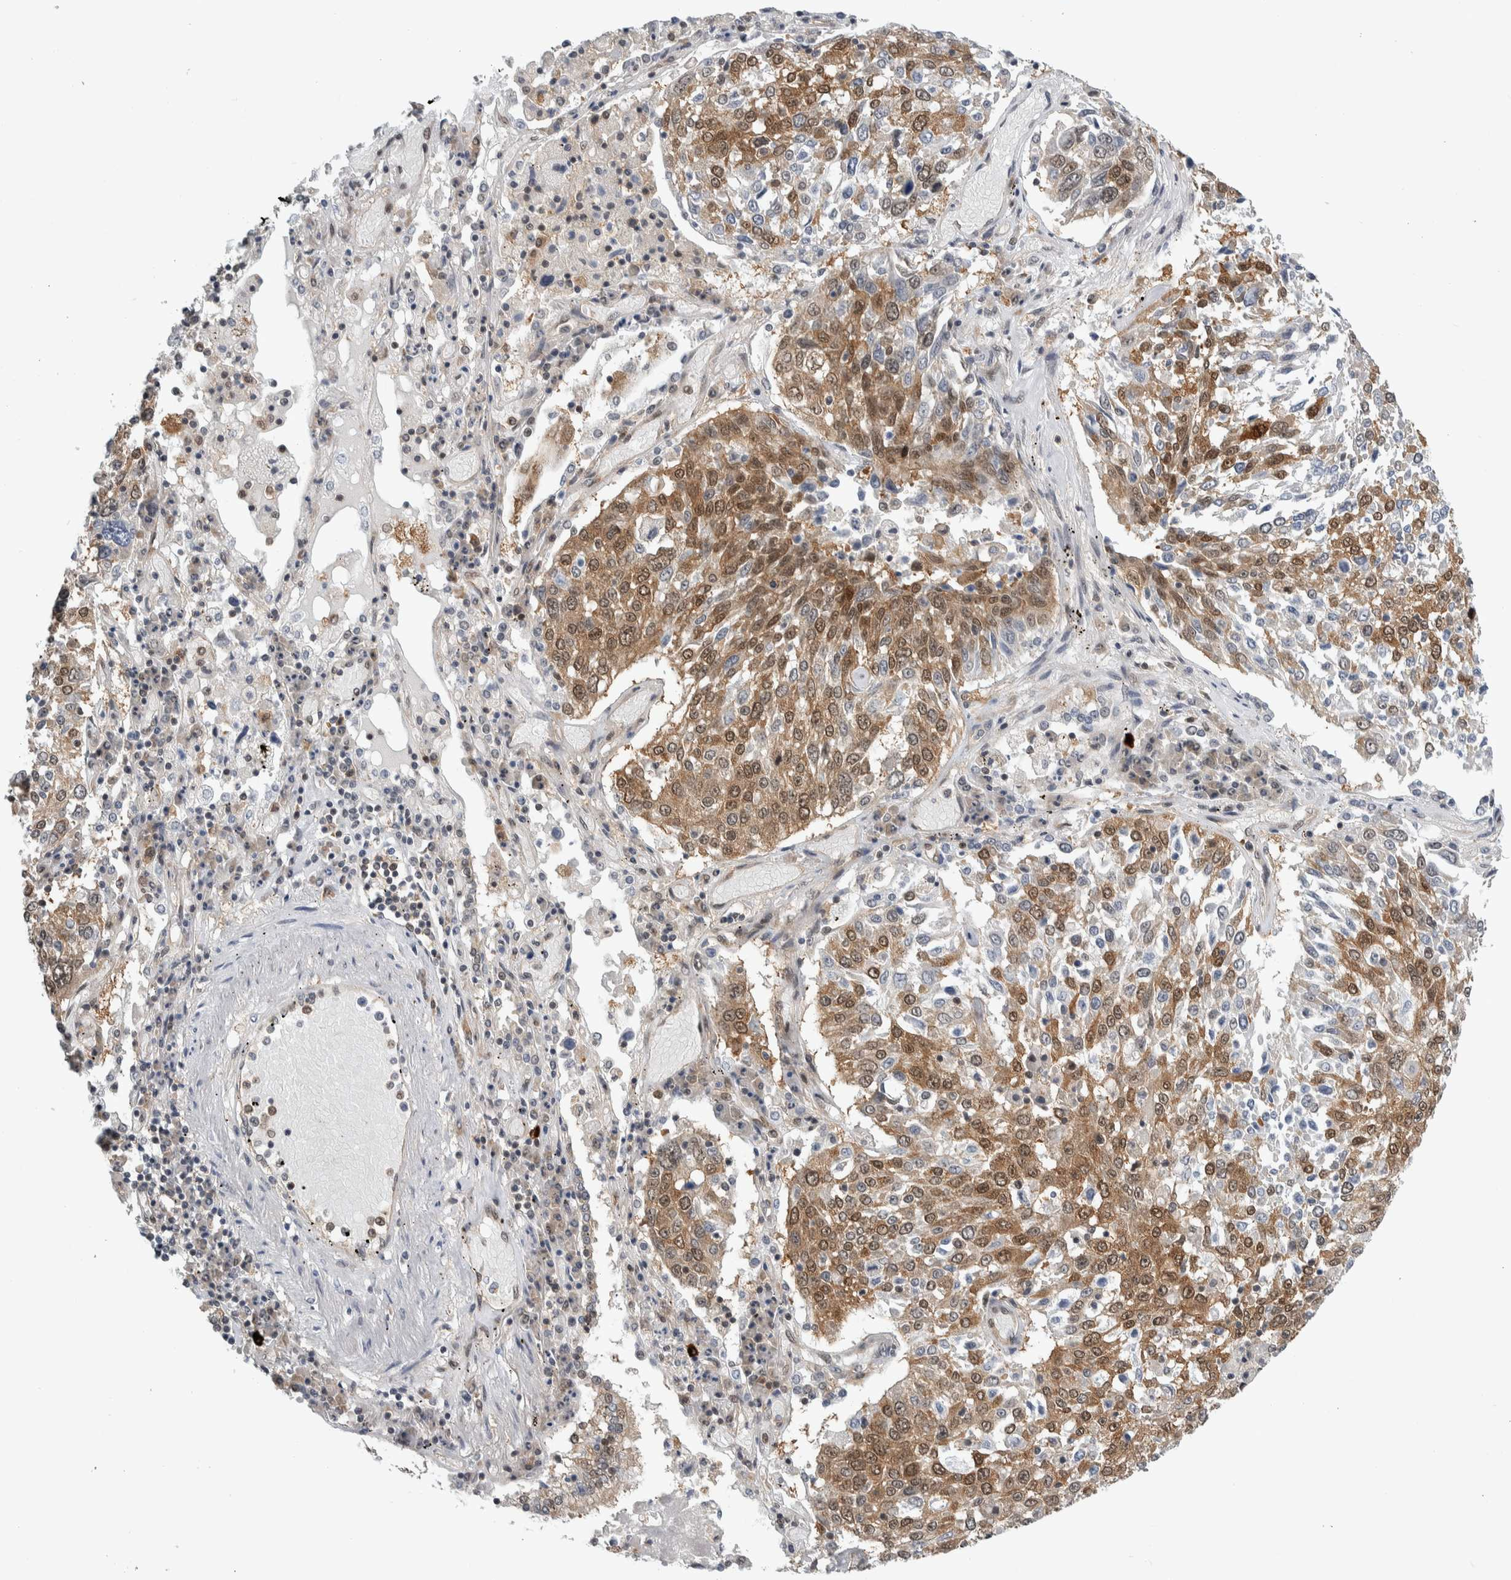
{"staining": {"intensity": "moderate", "quantity": ">75%", "location": "cytoplasmic/membranous"}, "tissue": "lung cancer", "cell_type": "Tumor cells", "image_type": "cancer", "snomed": [{"axis": "morphology", "description": "Squamous cell carcinoma, NOS"}, {"axis": "topography", "description": "Lung"}], "caption": "Protein expression by immunohistochemistry displays moderate cytoplasmic/membranous staining in about >75% of tumor cells in lung cancer (squamous cell carcinoma). The protein of interest is shown in brown color, while the nuclei are stained blue.", "gene": "CCDC43", "patient": {"sex": "male", "age": 65}}